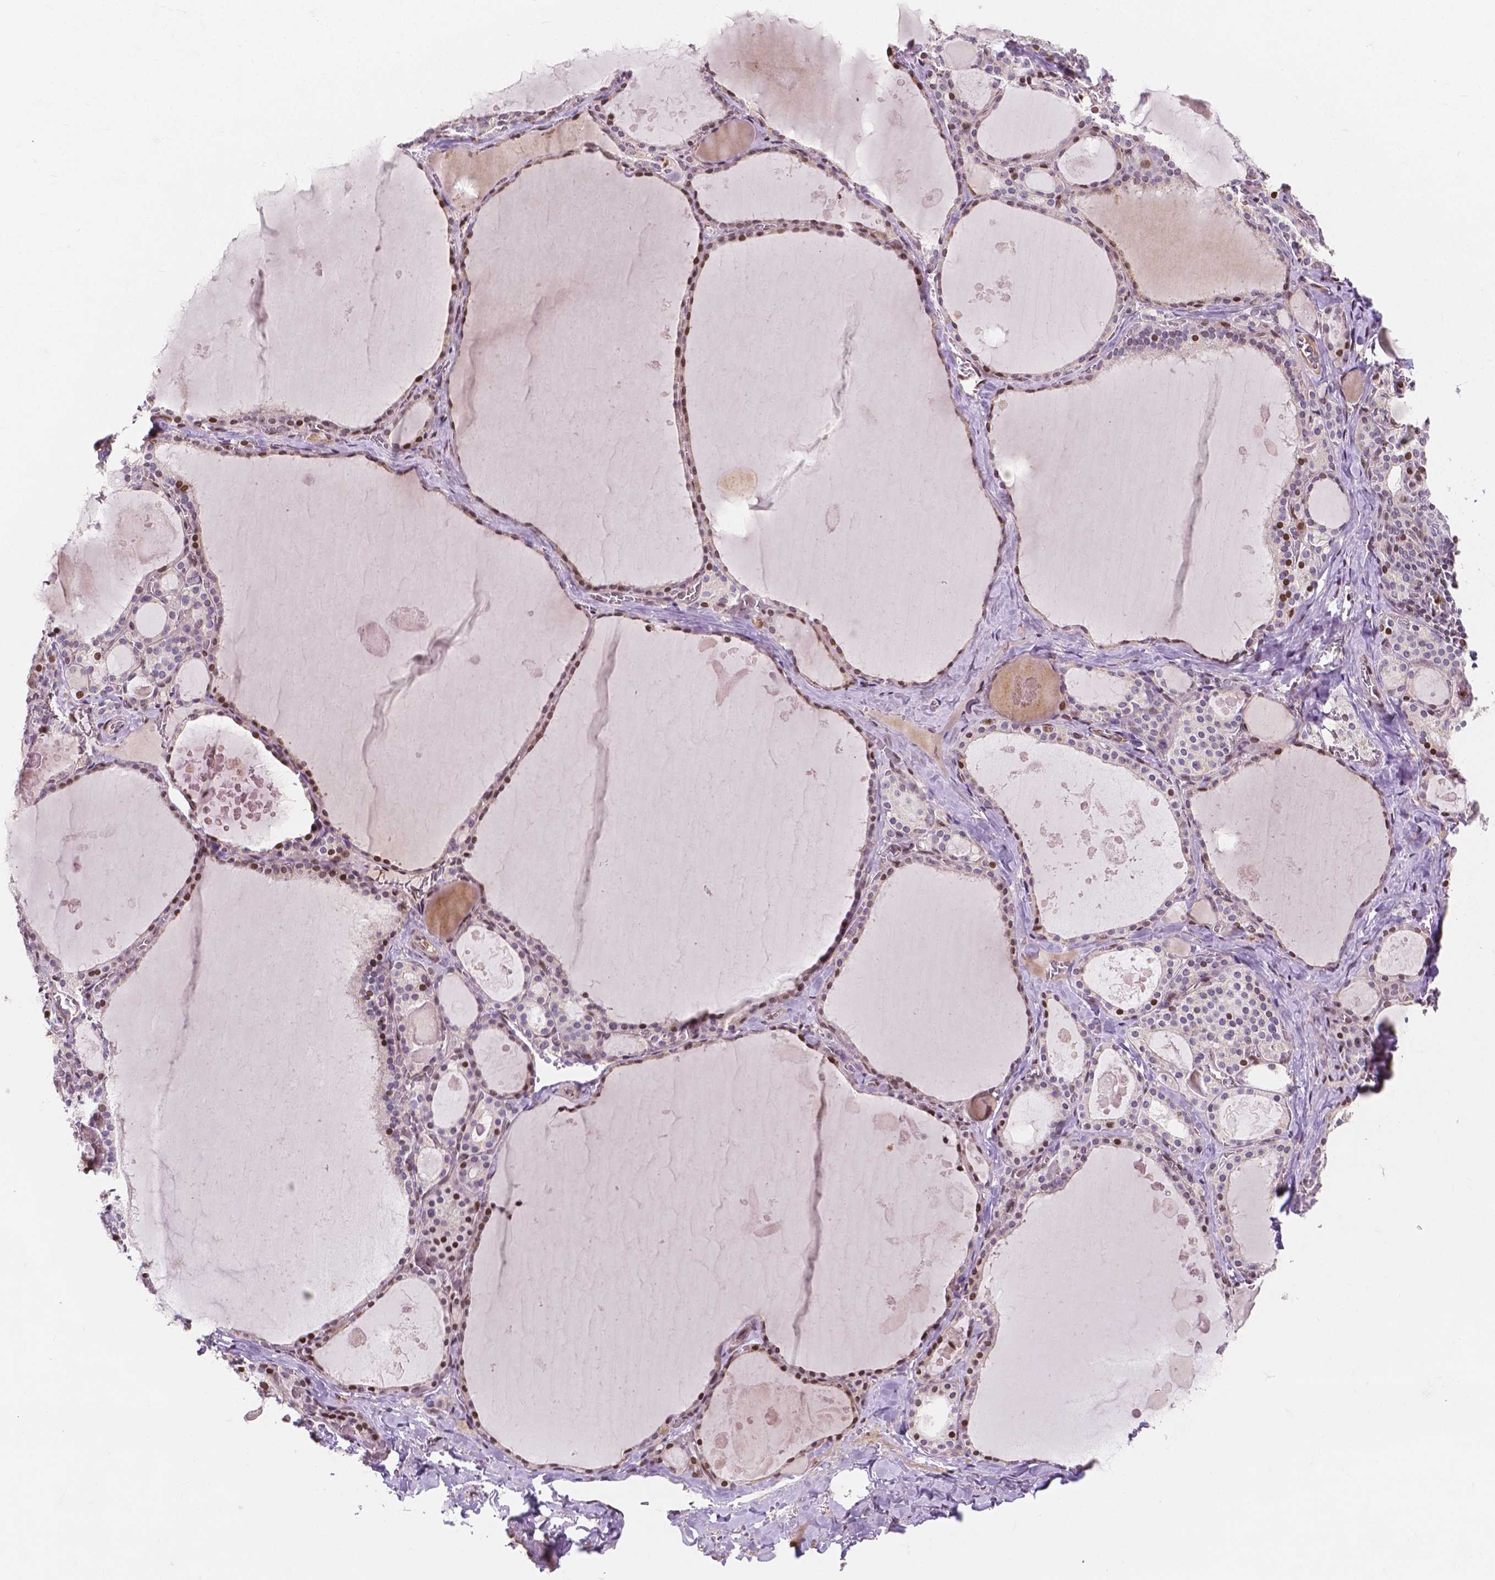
{"staining": {"intensity": "moderate", "quantity": "25%-75%", "location": "nuclear"}, "tissue": "thyroid gland", "cell_type": "Glandular cells", "image_type": "normal", "snomed": [{"axis": "morphology", "description": "Normal tissue, NOS"}, {"axis": "topography", "description": "Thyroid gland"}], "caption": "Immunohistochemistry of normal human thyroid gland shows medium levels of moderate nuclear staining in approximately 25%-75% of glandular cells.", "gene": "PTPN18", "patient": {"sex": "male", "age": 56}}